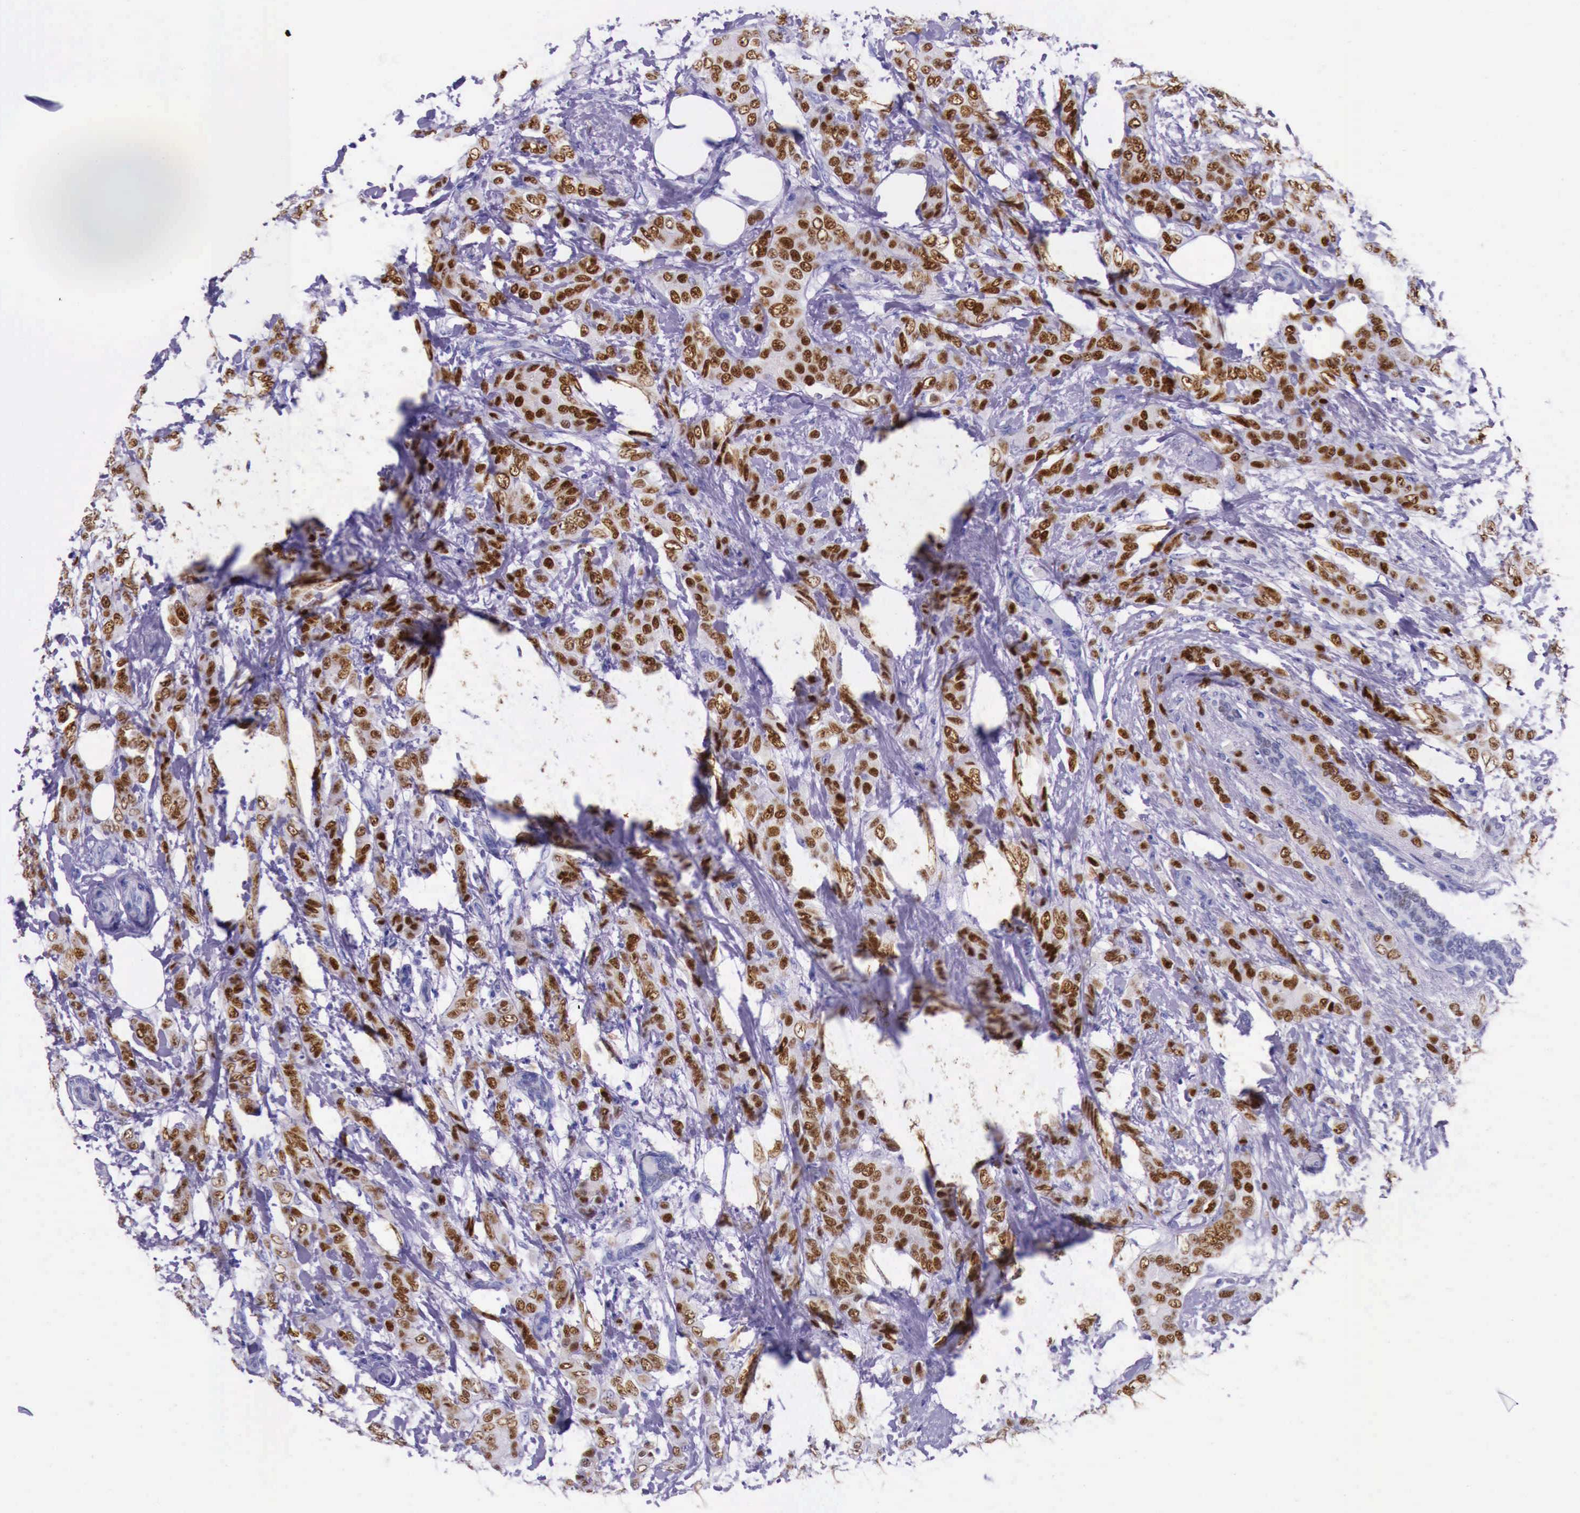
{"staining": {"intensity": "strong", "quantity": ">75%", "location": "nuclear"}, "tissue": "breast cancer", "cell_type": "Tumor cells", "image_type": "cancer", "snomed": [{"axis": "morphology", "description": "Duct carcinoma"}, {"axis": "topography", "description": "Breast"}], "caption": "A histopathology image of human intraductal carcinoma (breast) stained for a protein displays strong nuclear brown staining in tumor cells.", "gene": "ESR1", "patient": {"sex": "female", "age": 53}}